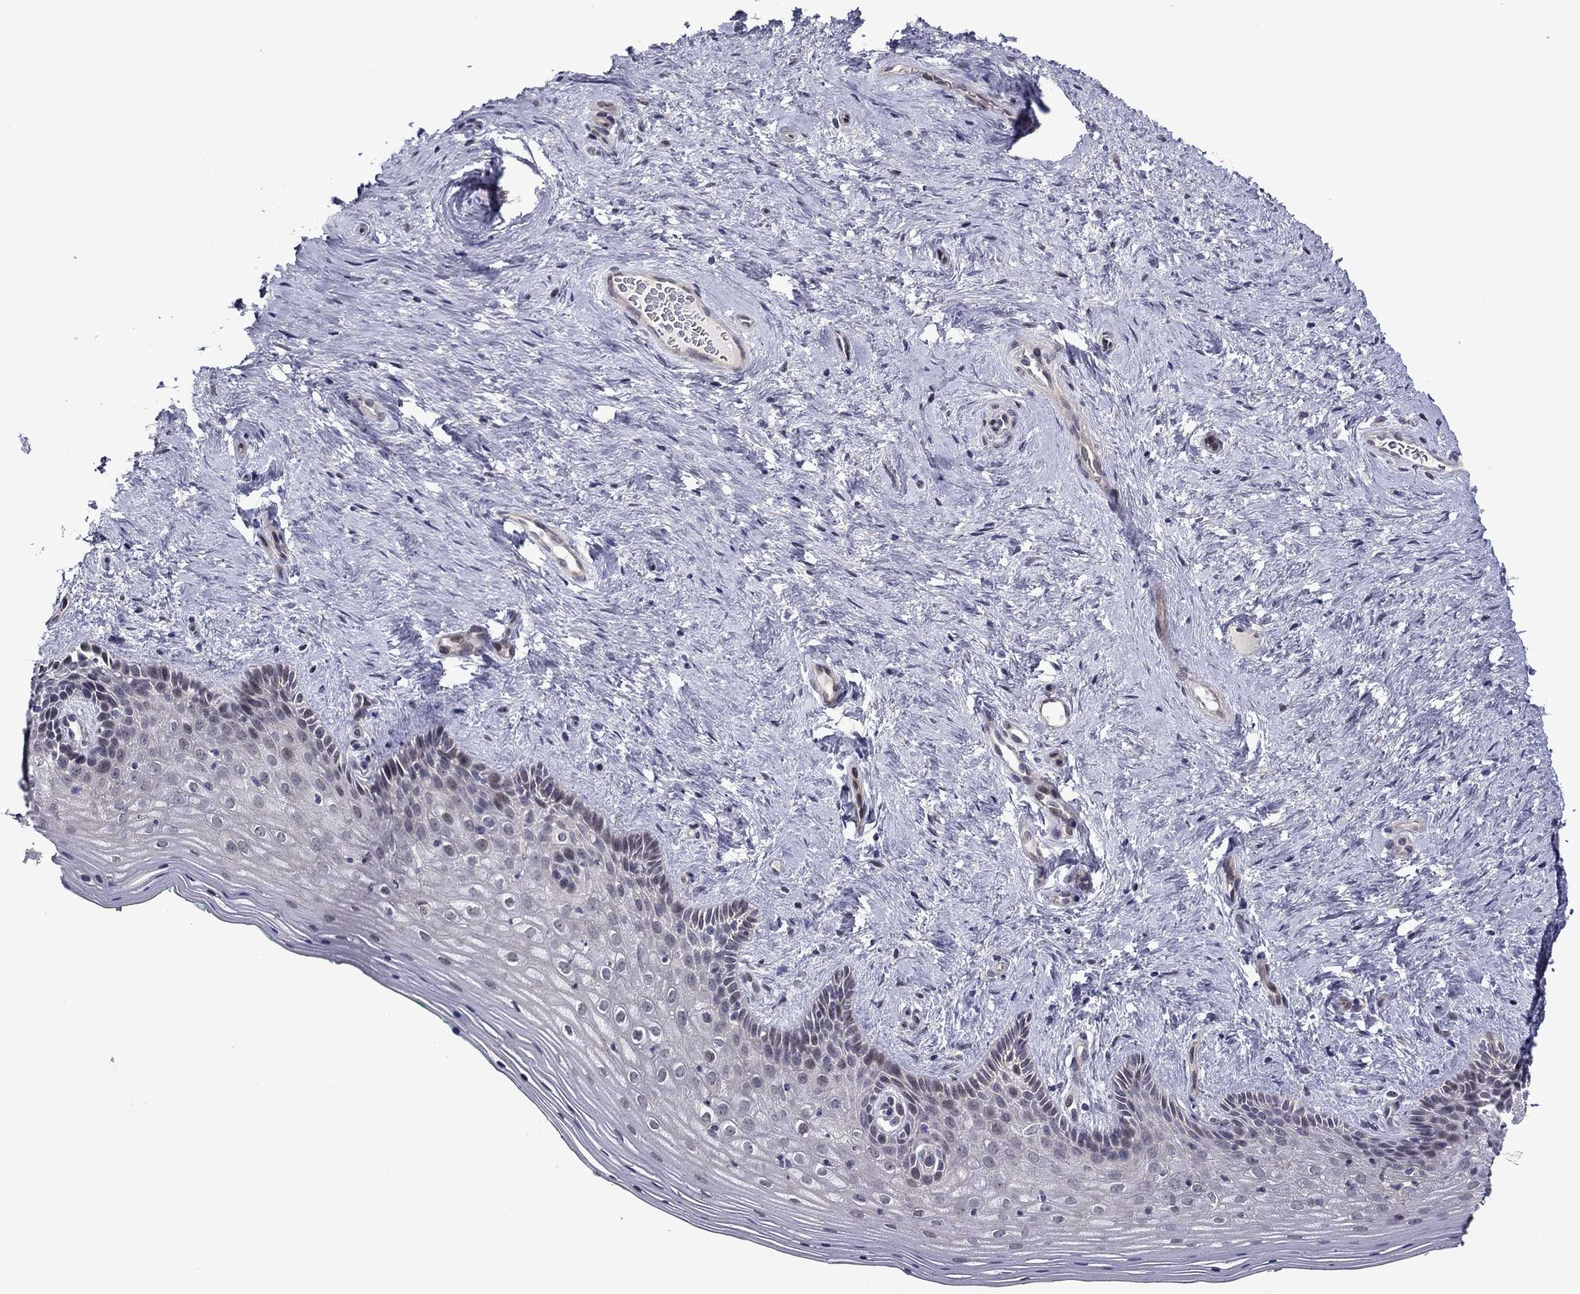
{"staining": {"intensity": "negative", "quantity": "none", "location": "none"}, "tissue": "vagina", "cell_type": "Squamous epithelial cells", "image_type": "normal", "snomed": [{"axis": "morphology", "description": "Normal tissue, NOS"}, {"axis": "topography", "description": "Vagina"}], "caption": "The micrograph shows no significant staining in squamous epithelial cells of vagina.", "gene": "B3GAT1", "patient": {"sex": "female", "age": 45}}